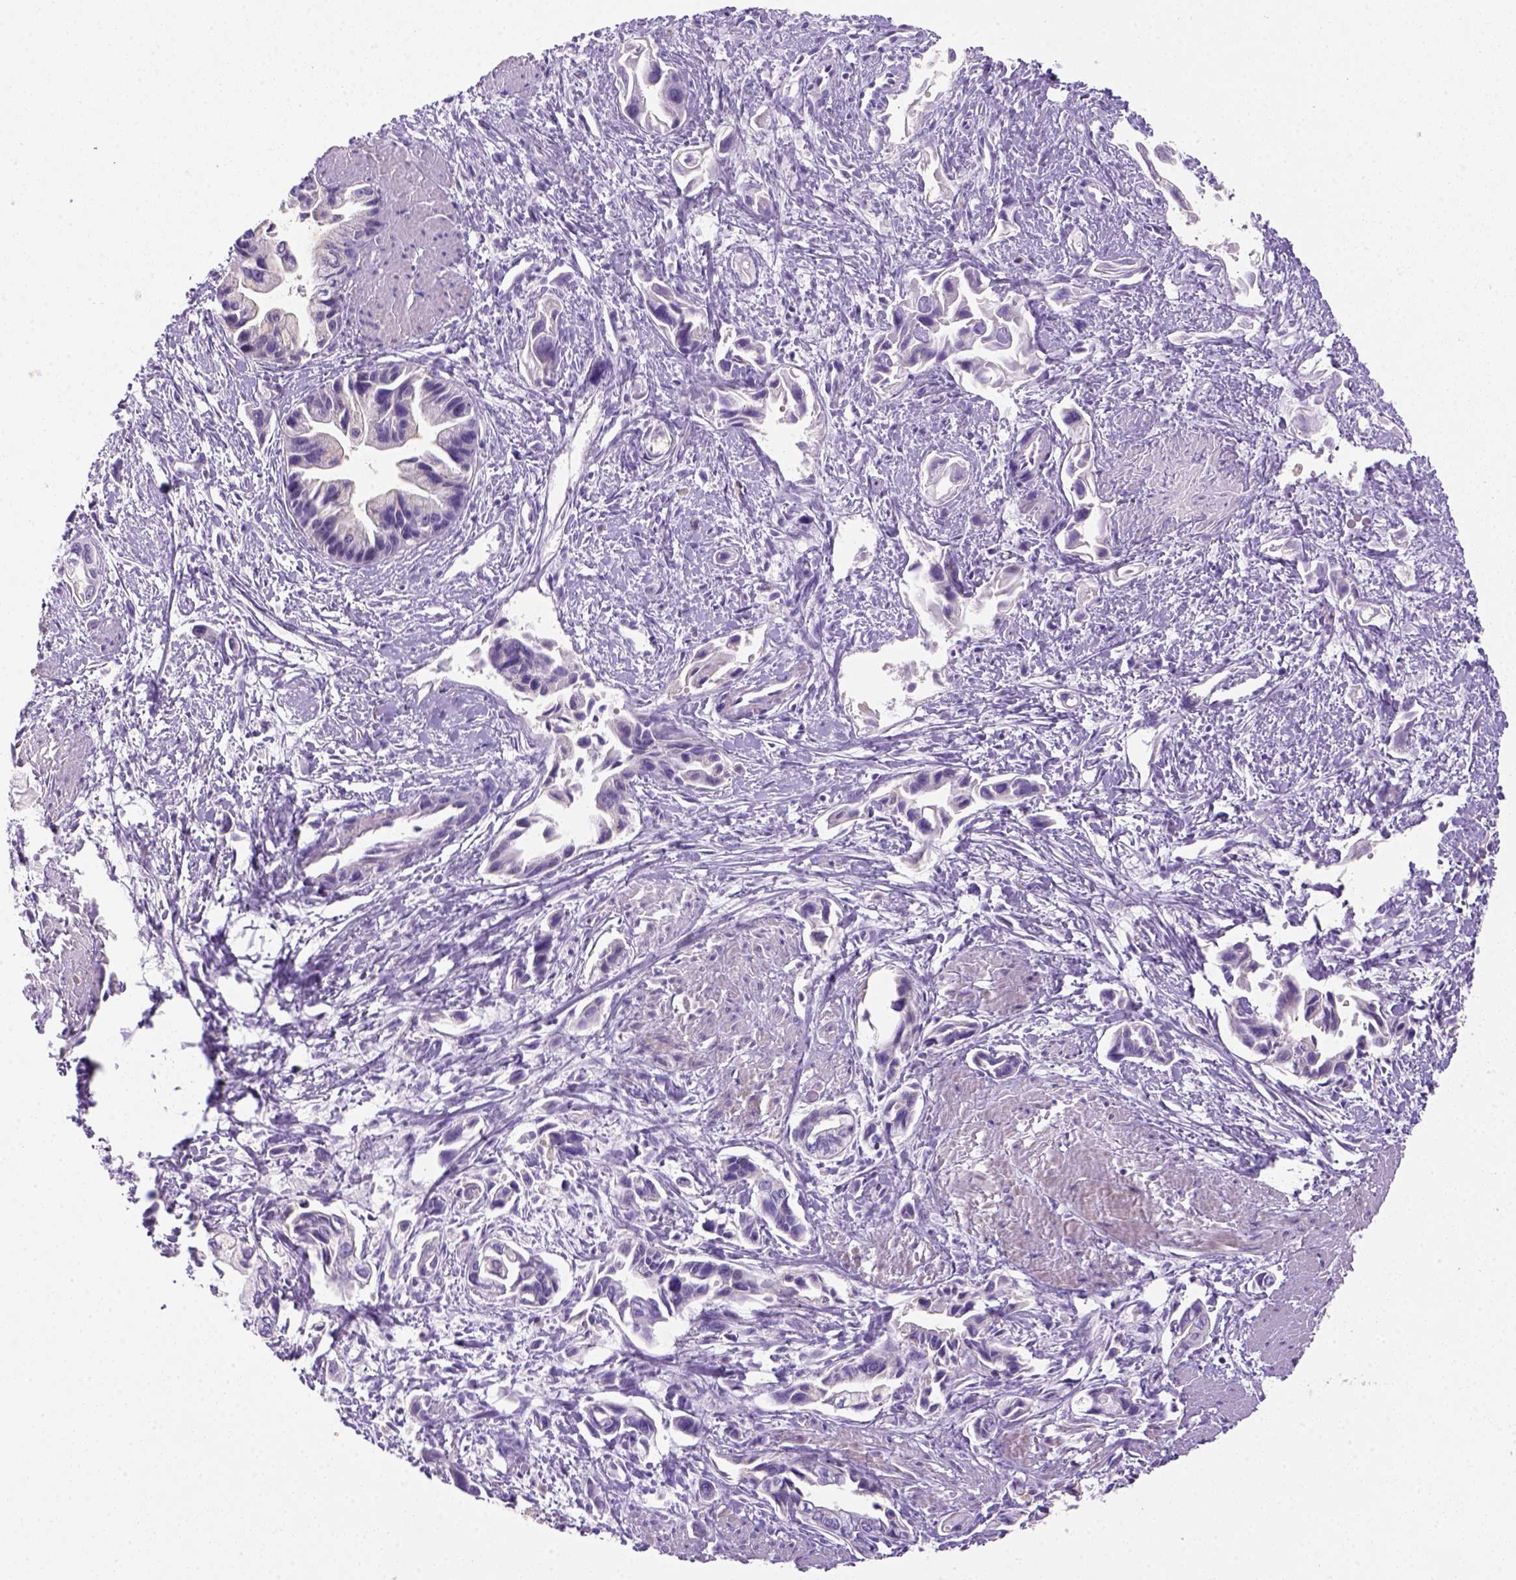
{"staining": {"intensity": "negative", "quantity": "none", "location": "none"}, "tissue": "pancreatic cancer", "cell_type": "Tumor cells", "image_type": "cancer", "snomed": [{"axis": "morphology", "description": "Adenocarcinoma, NOS"}, {"axis": "topography", "description": "Pancreas"}], "caption": "There is no significant positivity in tumor cells of pancreatic adenocarcinoma.", "gene": "DNAH11", "patient": {"sex": "female", "age": 61}}